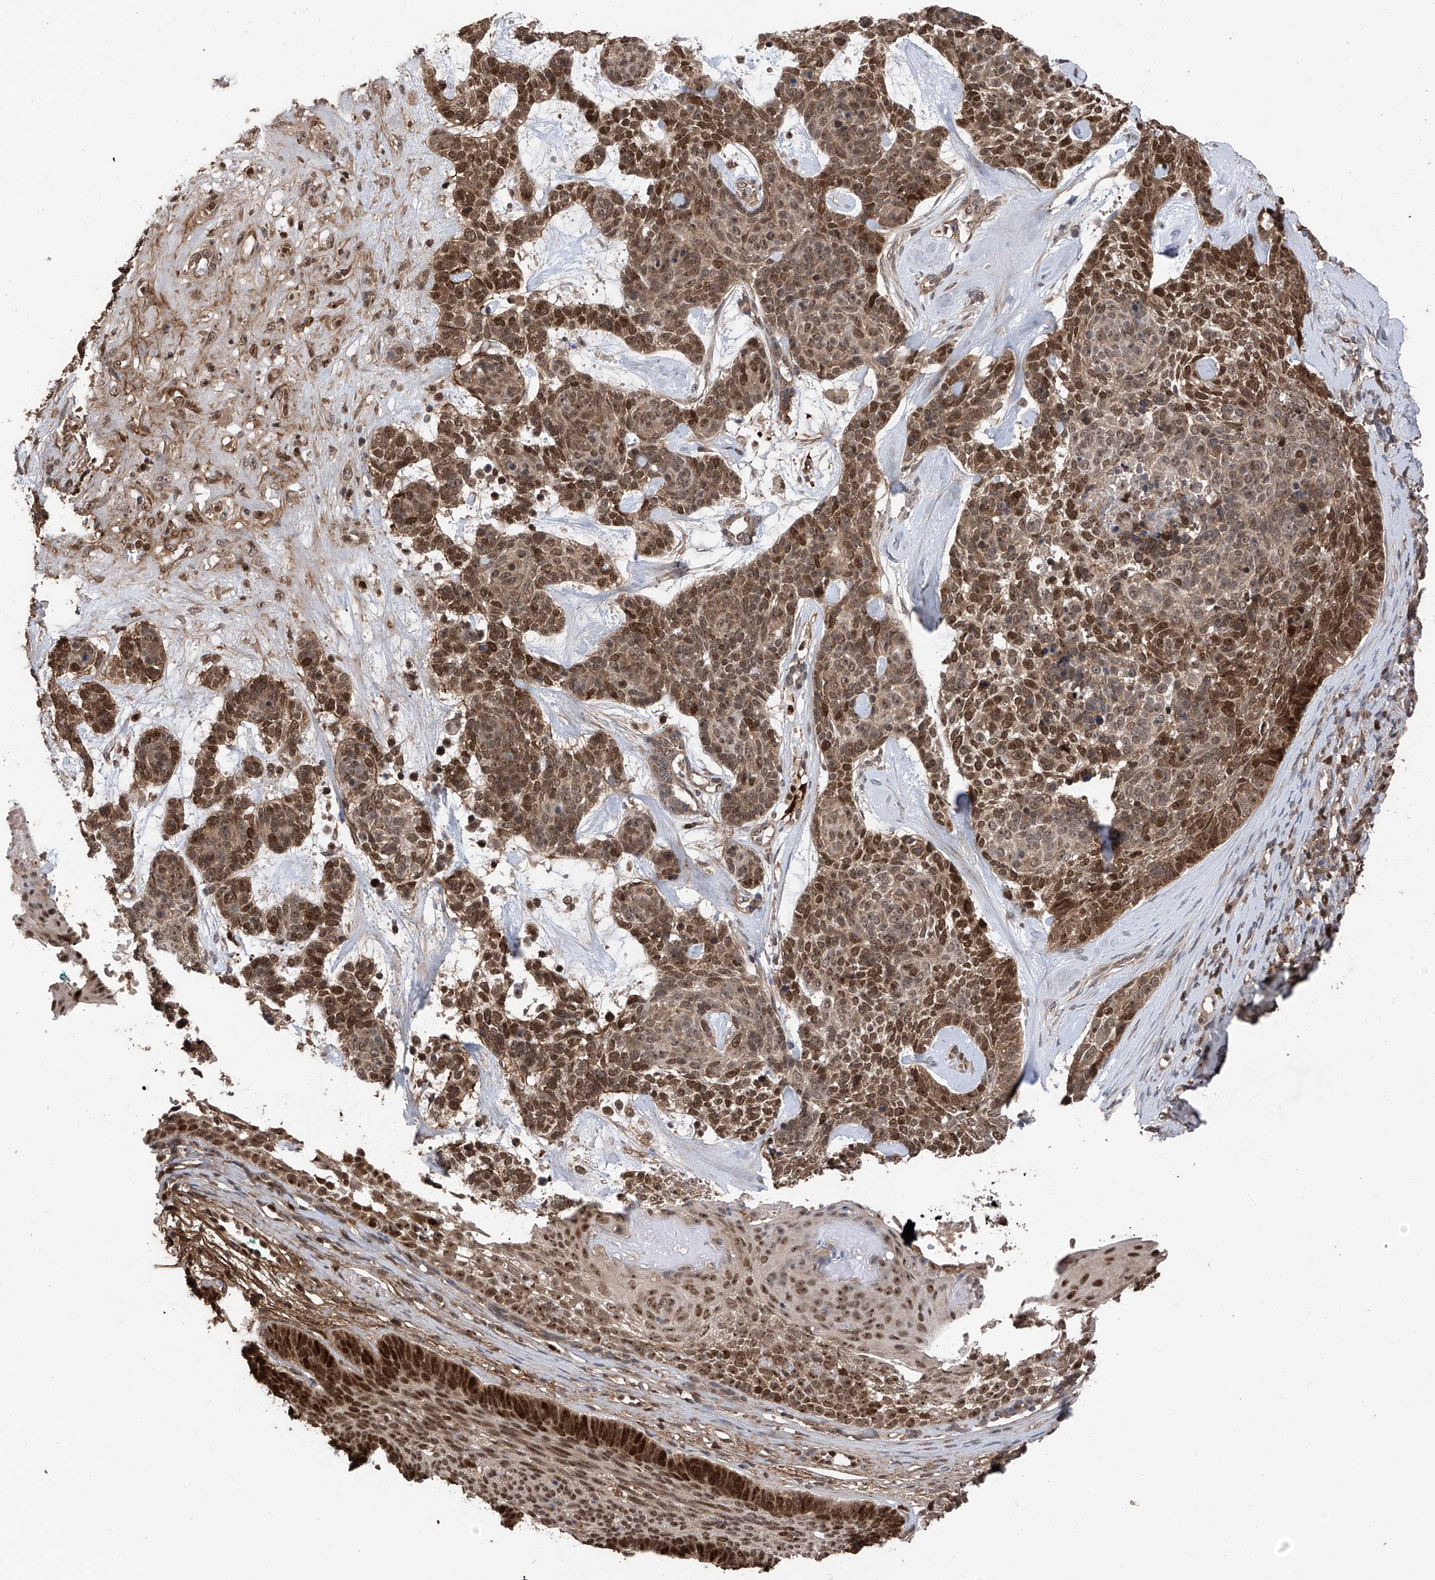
{"staining": {"intensity": "strong", "quantity": ">75%", "location": "nuclear"}, "tissue": "skin cancer", "cell_type": "Tumor cells", "image_type": "cancer", "snomed": [{"axis": "morphology", "description": "Basal cell carcinoma"}, {"axis": "topography", "description": "Skin"}], "caption": "High-magnification brightfield microscopy of skin cancer (basal cell carcinoma) stained with DAB (3,3'-diaminobenzidine) (brown) and counterstained with hematoxylin (blue). tumor cells exhibit strong nuclear staining is identified in approximately>75% of cells.", "gene": "DNAJC9", "patient": {"sex": "female", "age": 81}}